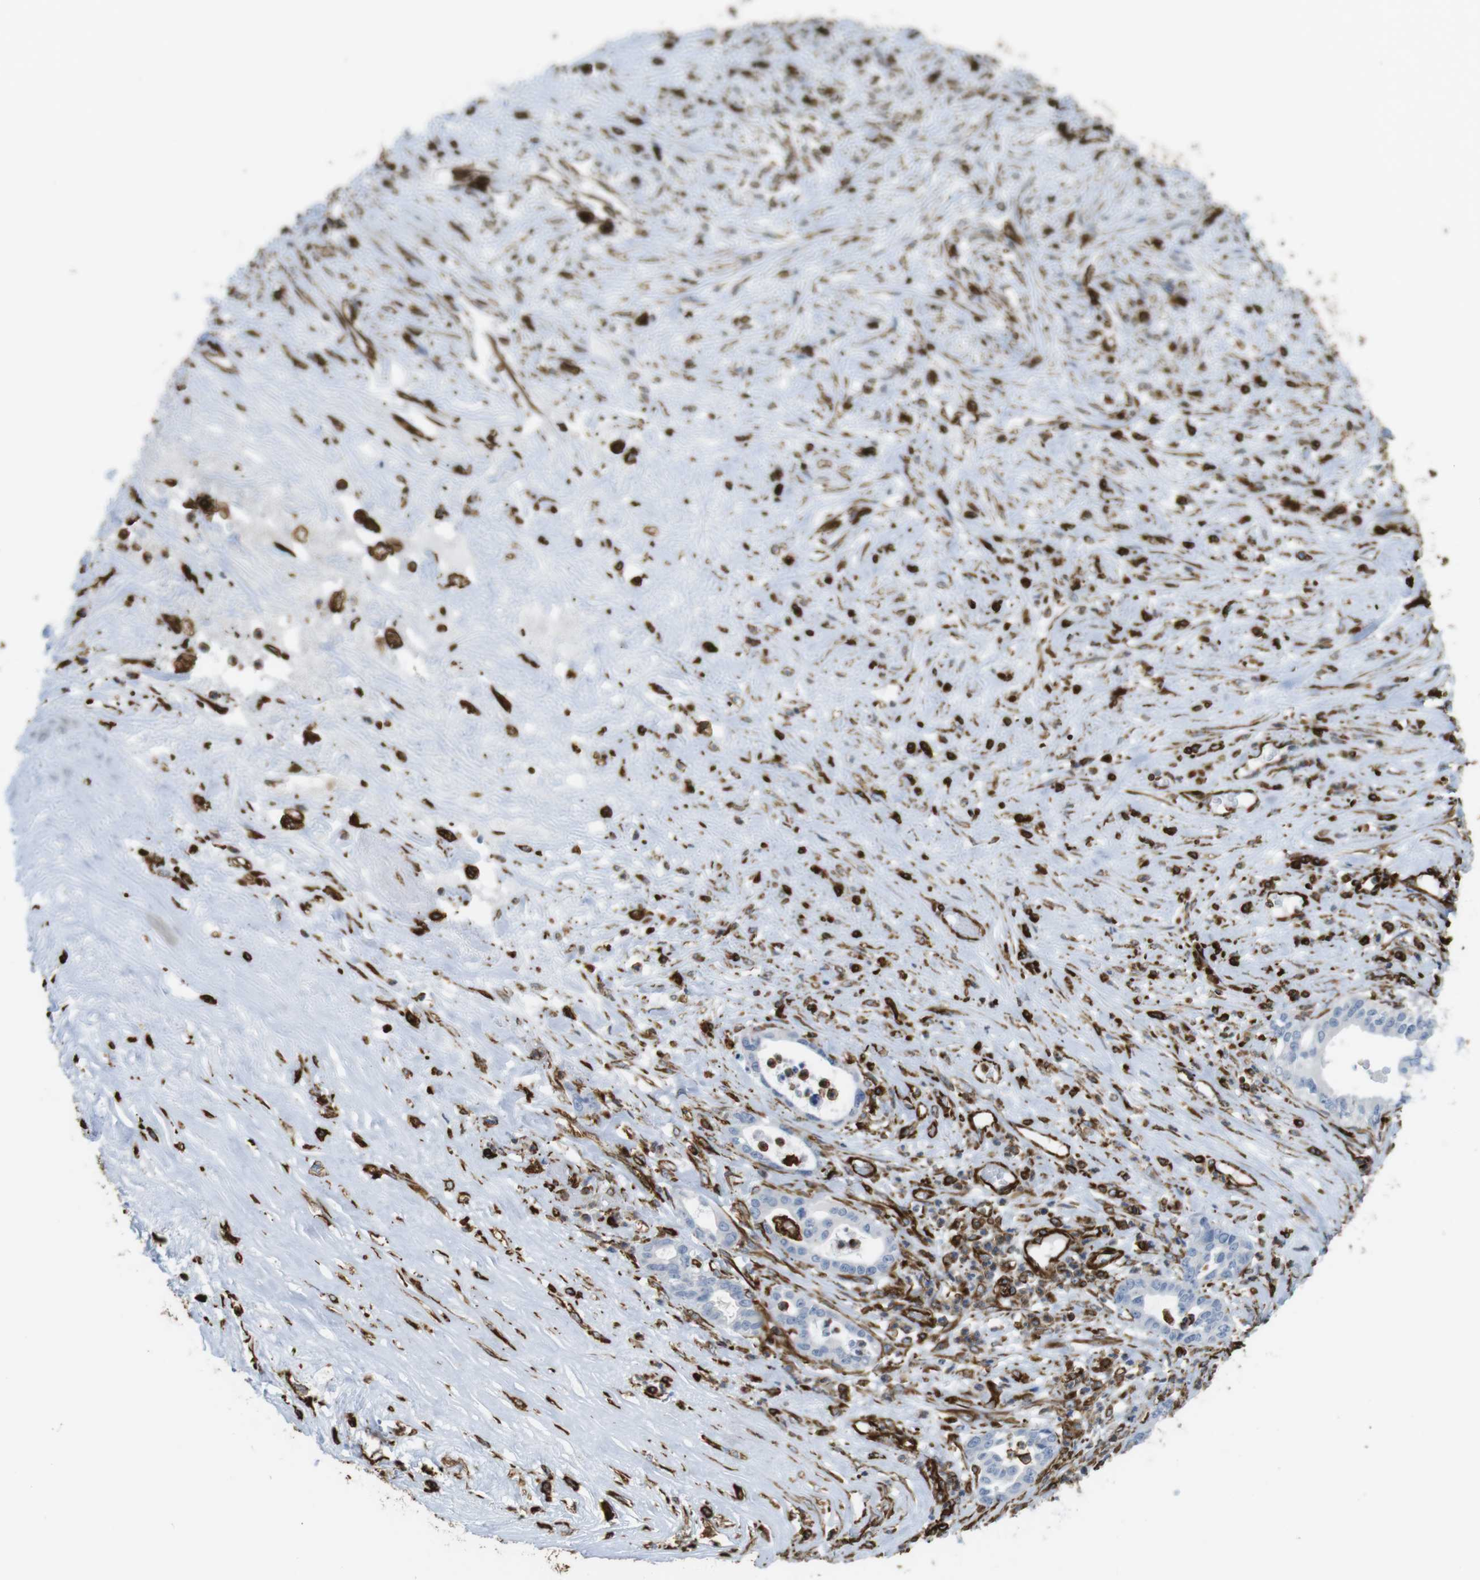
{"staining": {"intensity": "negative", "quantity": "none", "location": "none"}, "tissue": "liver cancer", "cell_type": "Tumor cells", "image_type": "cancer", "snomed": [{"axis": "morphology", "description": "Cholangiocarcinoma"}, {"axis": "topography", "description": "Liver"}], "caption": "The micrograph shows no significant expression in tumor cells of liver cancer (cholangiocarcinoma). The staining is performed using DAB (3,3'-diaminobenzidine) brown chromogen with nuclei counter-stained in using hematoxylin.", "gene": "RALGPS1", "patient": {"sex": "female", "age": 61}}